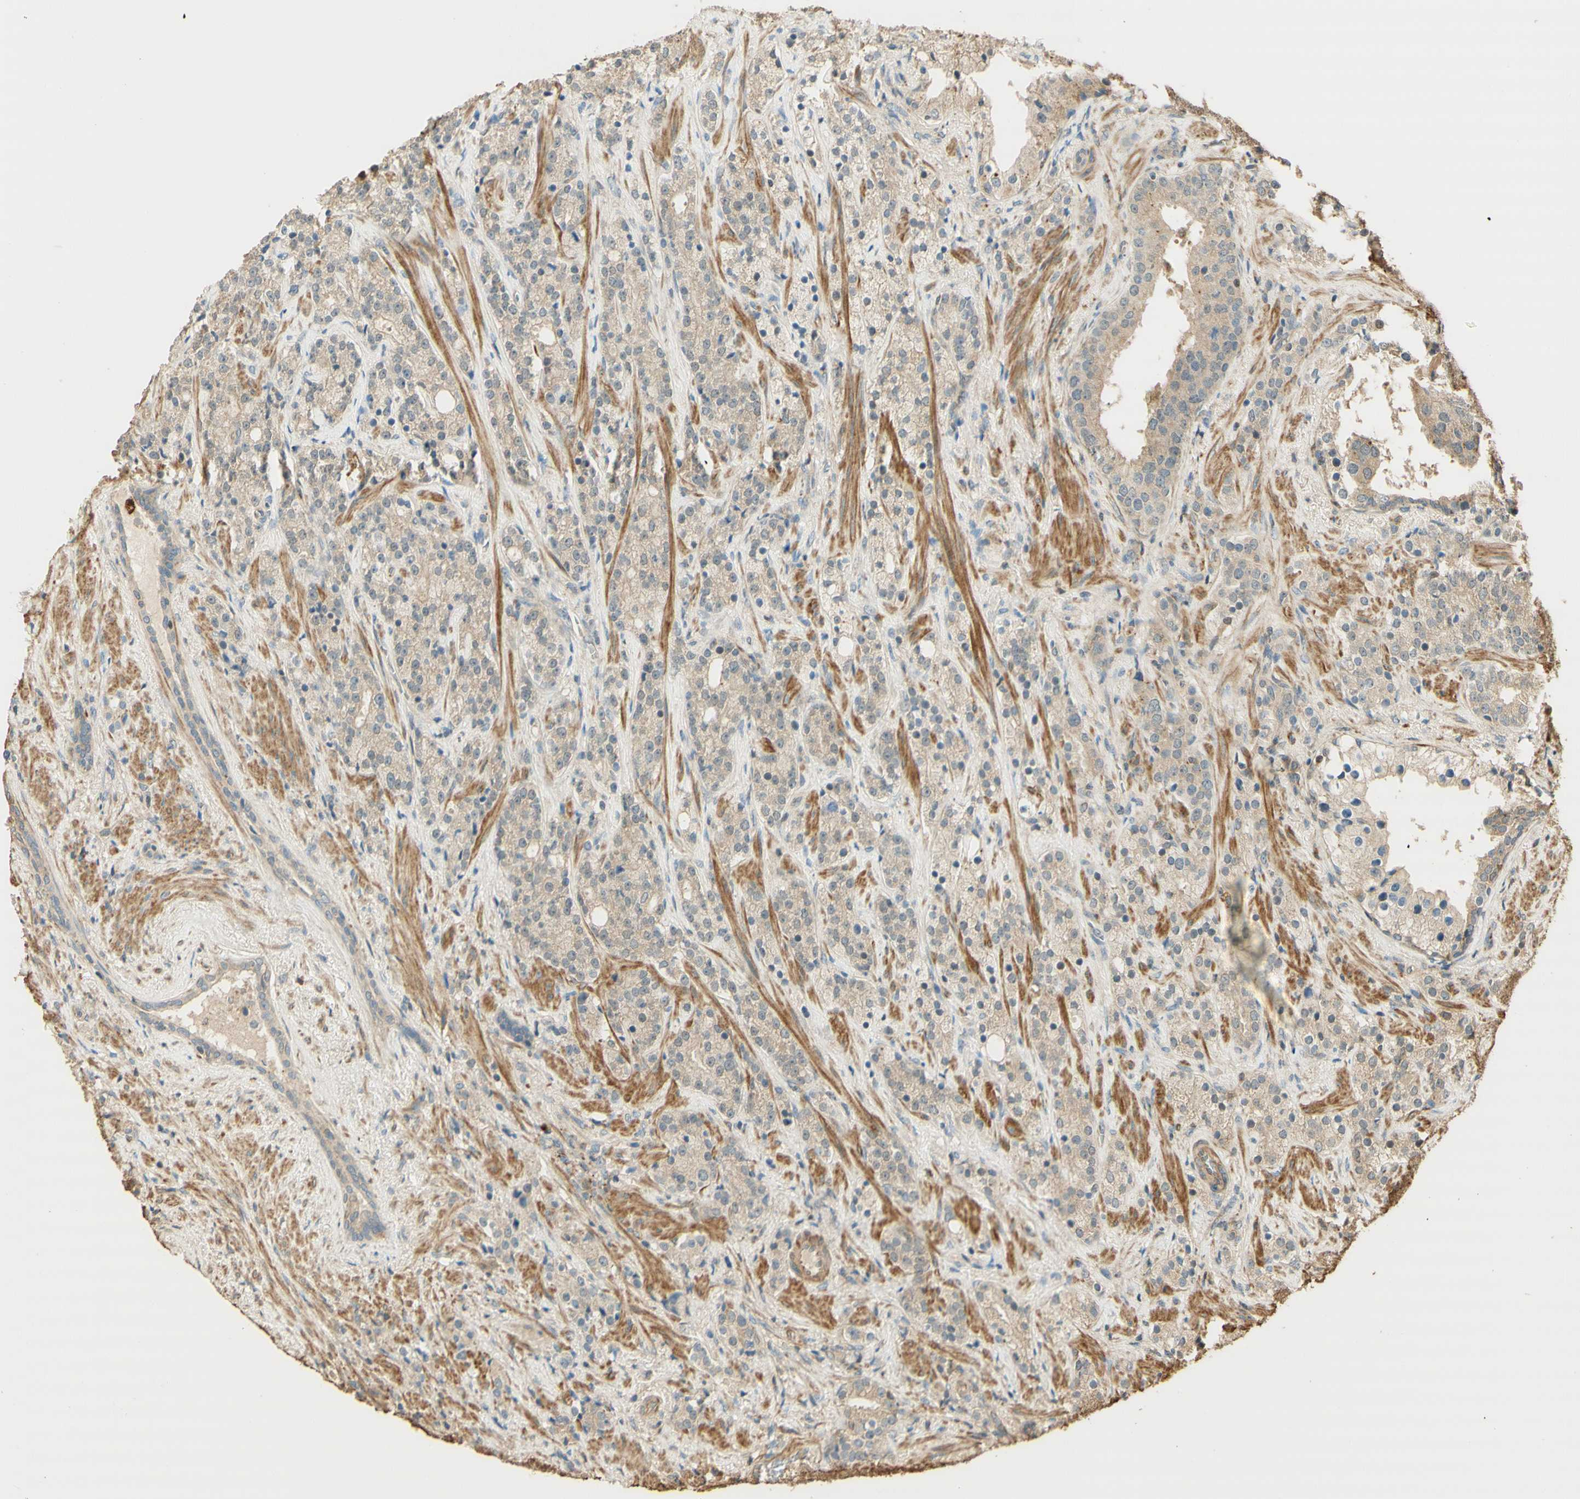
{"staining": {"intensity": "weak", "quantity": "<25%", "location": "cytoplasmic/membranous"}, "tissue": "prostate cancer", "cell_type": "Tumor cells", "image_type": "cancer", "snomed": [{"axis": "morphology", "description": "Adenocarcinoma, High grade"}, {"axis": "topography", "description": "Prostate"}], "caption": "Immunohistochemistry (IHC) image of prostate cancer (adenocarcinoma (high-grade)) stained for a protein (brown), which exhibits no staining in tumor cells. Brightfield microscopy of immunohistochemistry stained with DAB (brown) and hematoxylin (blue), captured at high magnification.", "gene": "AGER", "patient": {"sex": "male", "age": 71}}